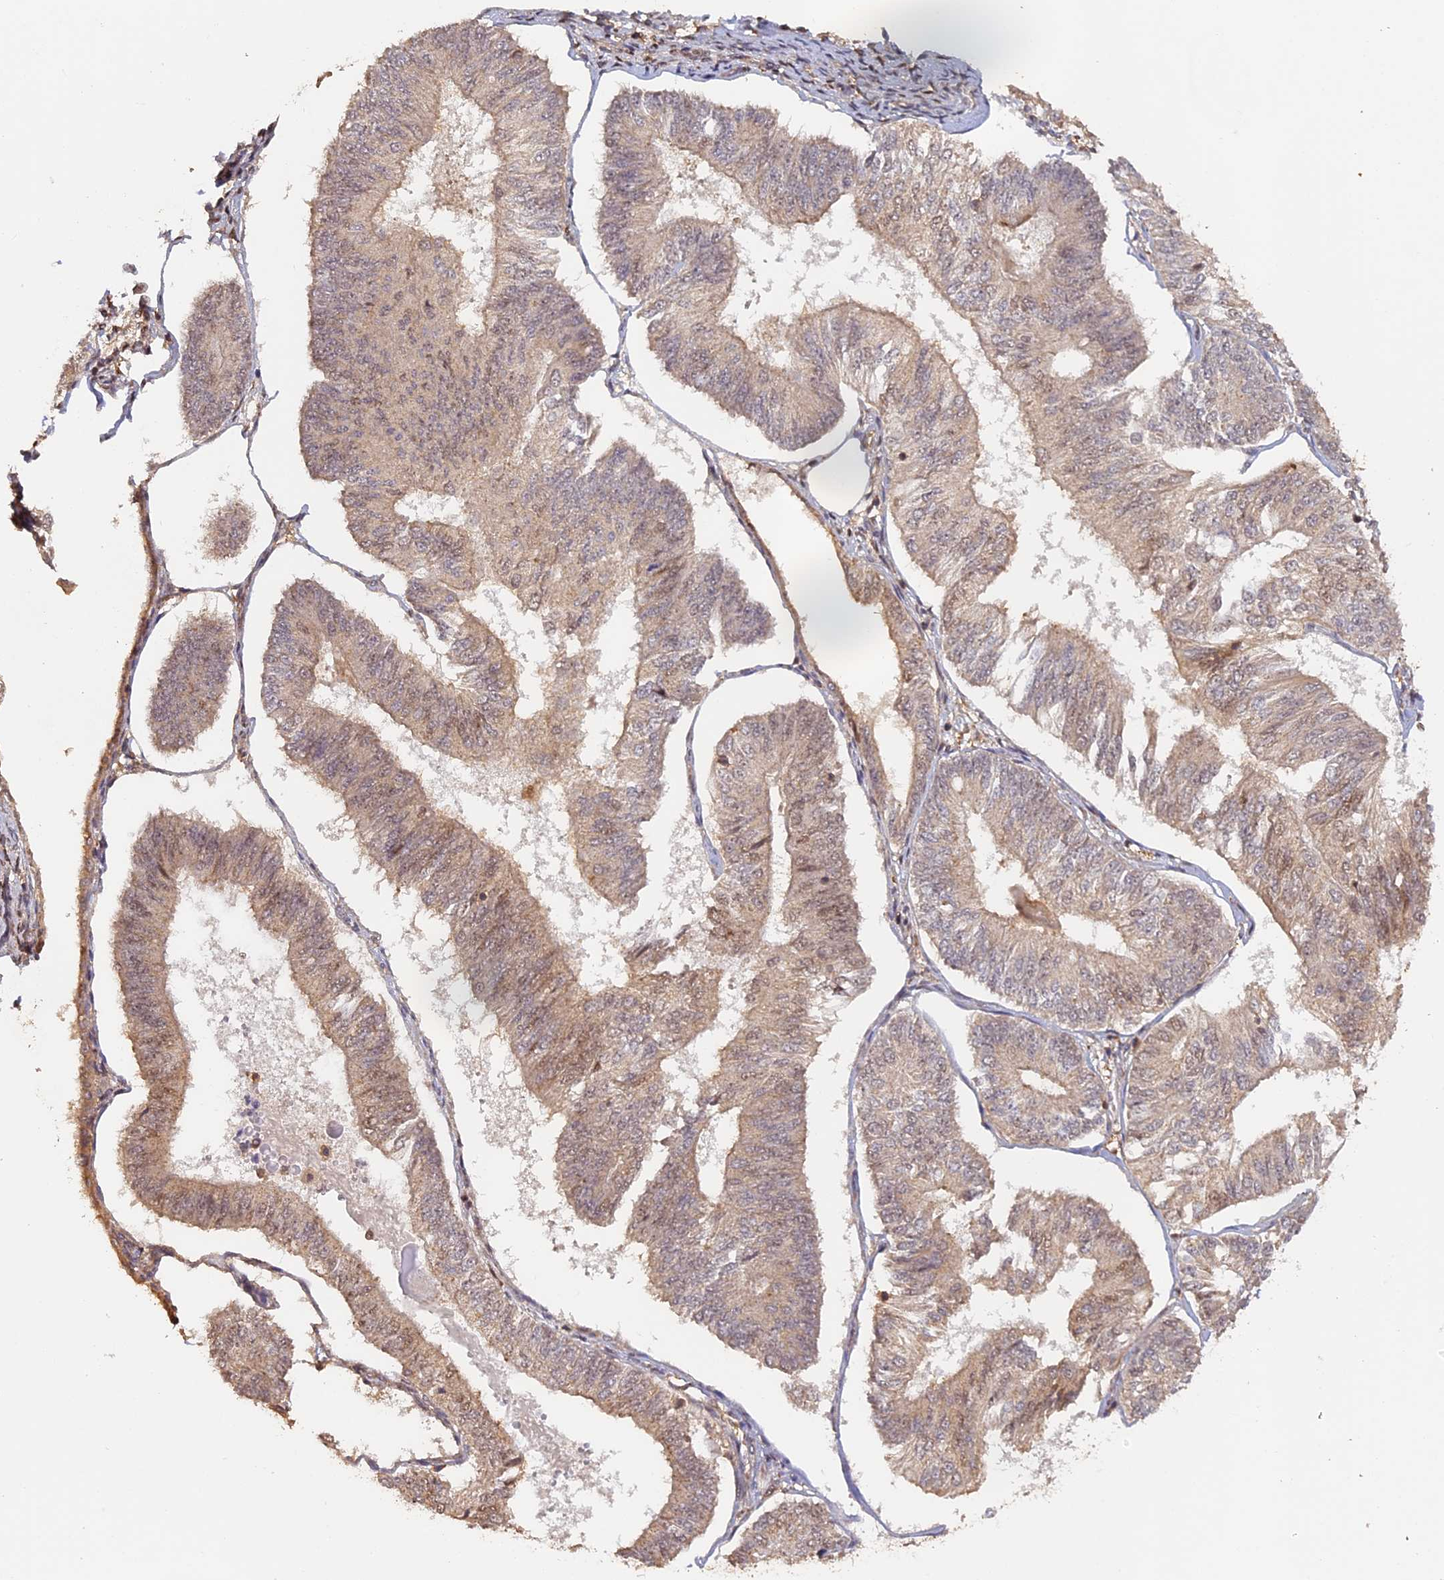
{"staining": {"intensity": "weak", "quantity": "<25%", "location": "cytoplasmic/membranous,nuclear"}, "tissue": "endometrial cancer", "cell_type": "Tumor cells", "image_type": "cancer", "snomed": [{"axis": "morphology", "description": "Adenocarcinoma, NOS"}, {"axis": "topography", "description": "Endometrium"}], "caption": "IHC of endometrial cancer shows no positivity in tumor cells. (DAB immunohistochemistry with hematoxylin counter stain).", "gene": "MYBL2", "patient": {"sex": "female", "age": 58}}